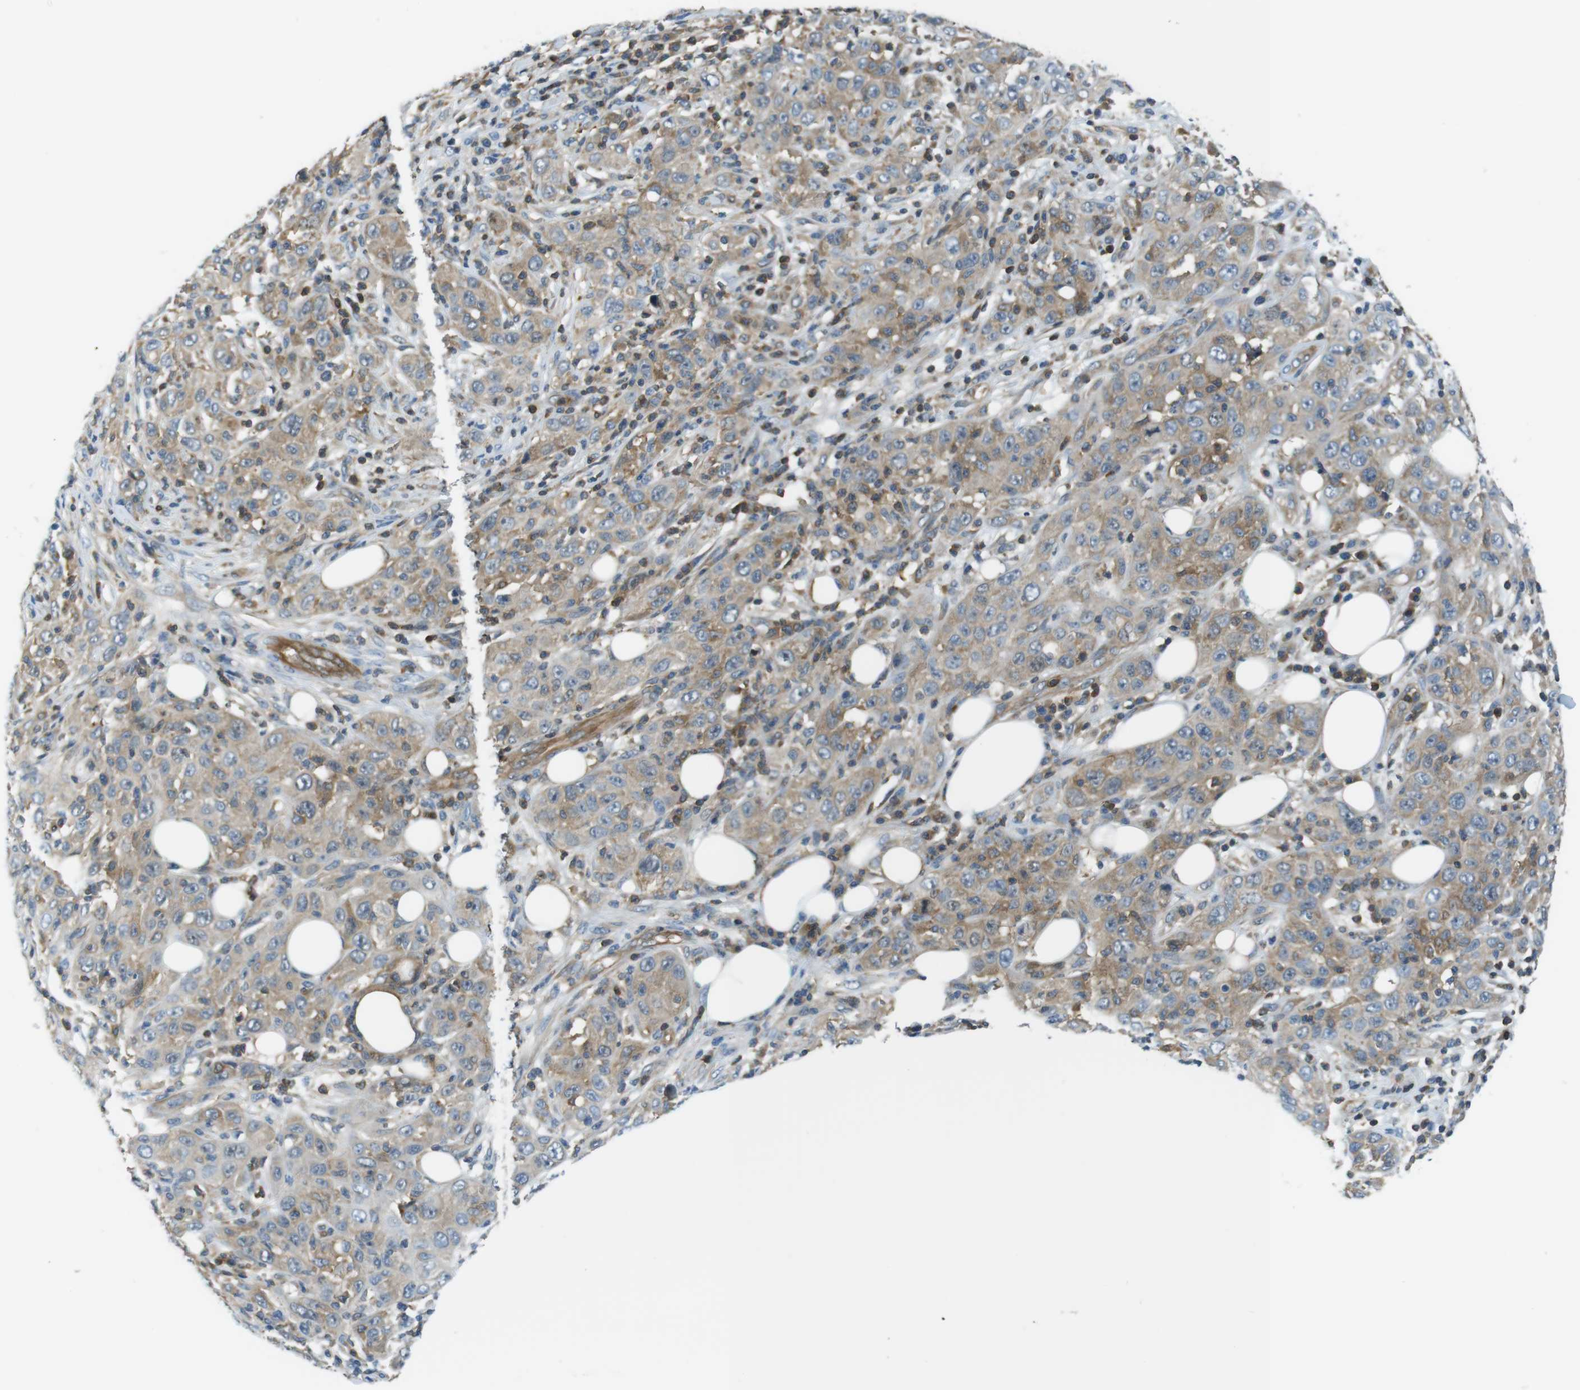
{"staining": {"intensity": "weak", "quantity": ">75%", "location": "cytoplasmic/membranous"}, "tissue": "skin cancer", "cell_type": "Tumor cells", "image_type": "cancer", "snomed": [{"axis": "morphology", "description": "Squamous cell carcinoma, NOS"}, {"axis": "topography", "description": "Skin"}], "caption": "IHC photomicrograph of skin cancer (squamous cell carcinoma) stained for a protein (brown), which displays low levels of weak cytoplasmic/membranous positivity in approximately >75% of tumor cells.", "gene": "TES", "patient": {"sex": "female", "age": 88}}